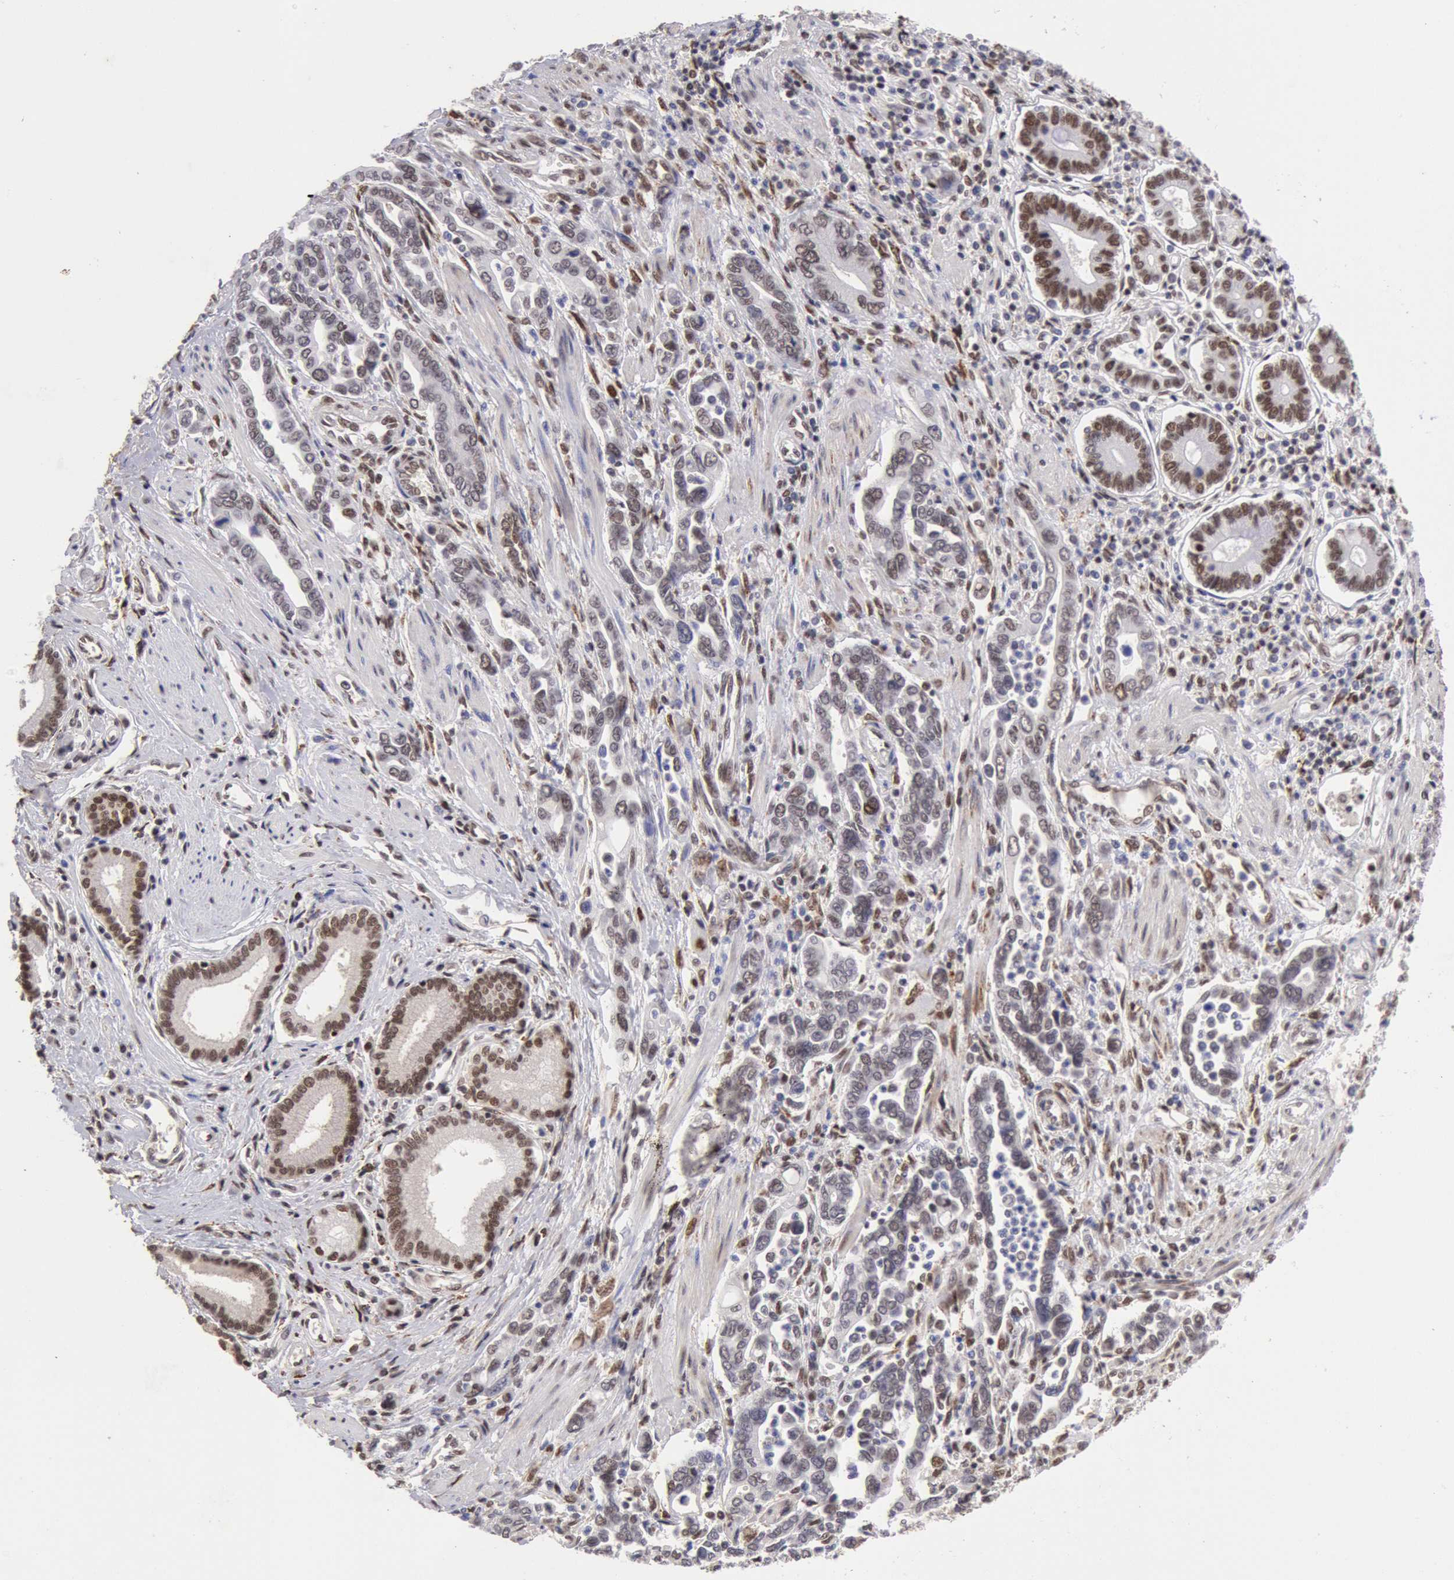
{"staining": {"intensity": "weak", "quantity": "<25%", "location": "nuclear"}, "tissue": "pancreatic cancer", "cell_type": "Tumor cells", "image_type": "cancer", "snomed": [{"axis": "morphology", "description": "Adenocarcinoma, NOS"}, {"axis": "topography", "description": "Pancreas"}], "caption": "The histopathology image displays no staining of tumor cells in pancreatic cancer (adenocarcinoma).", "gene": "CDKN2B", "patient": {"sex": "female", "age": 57}}